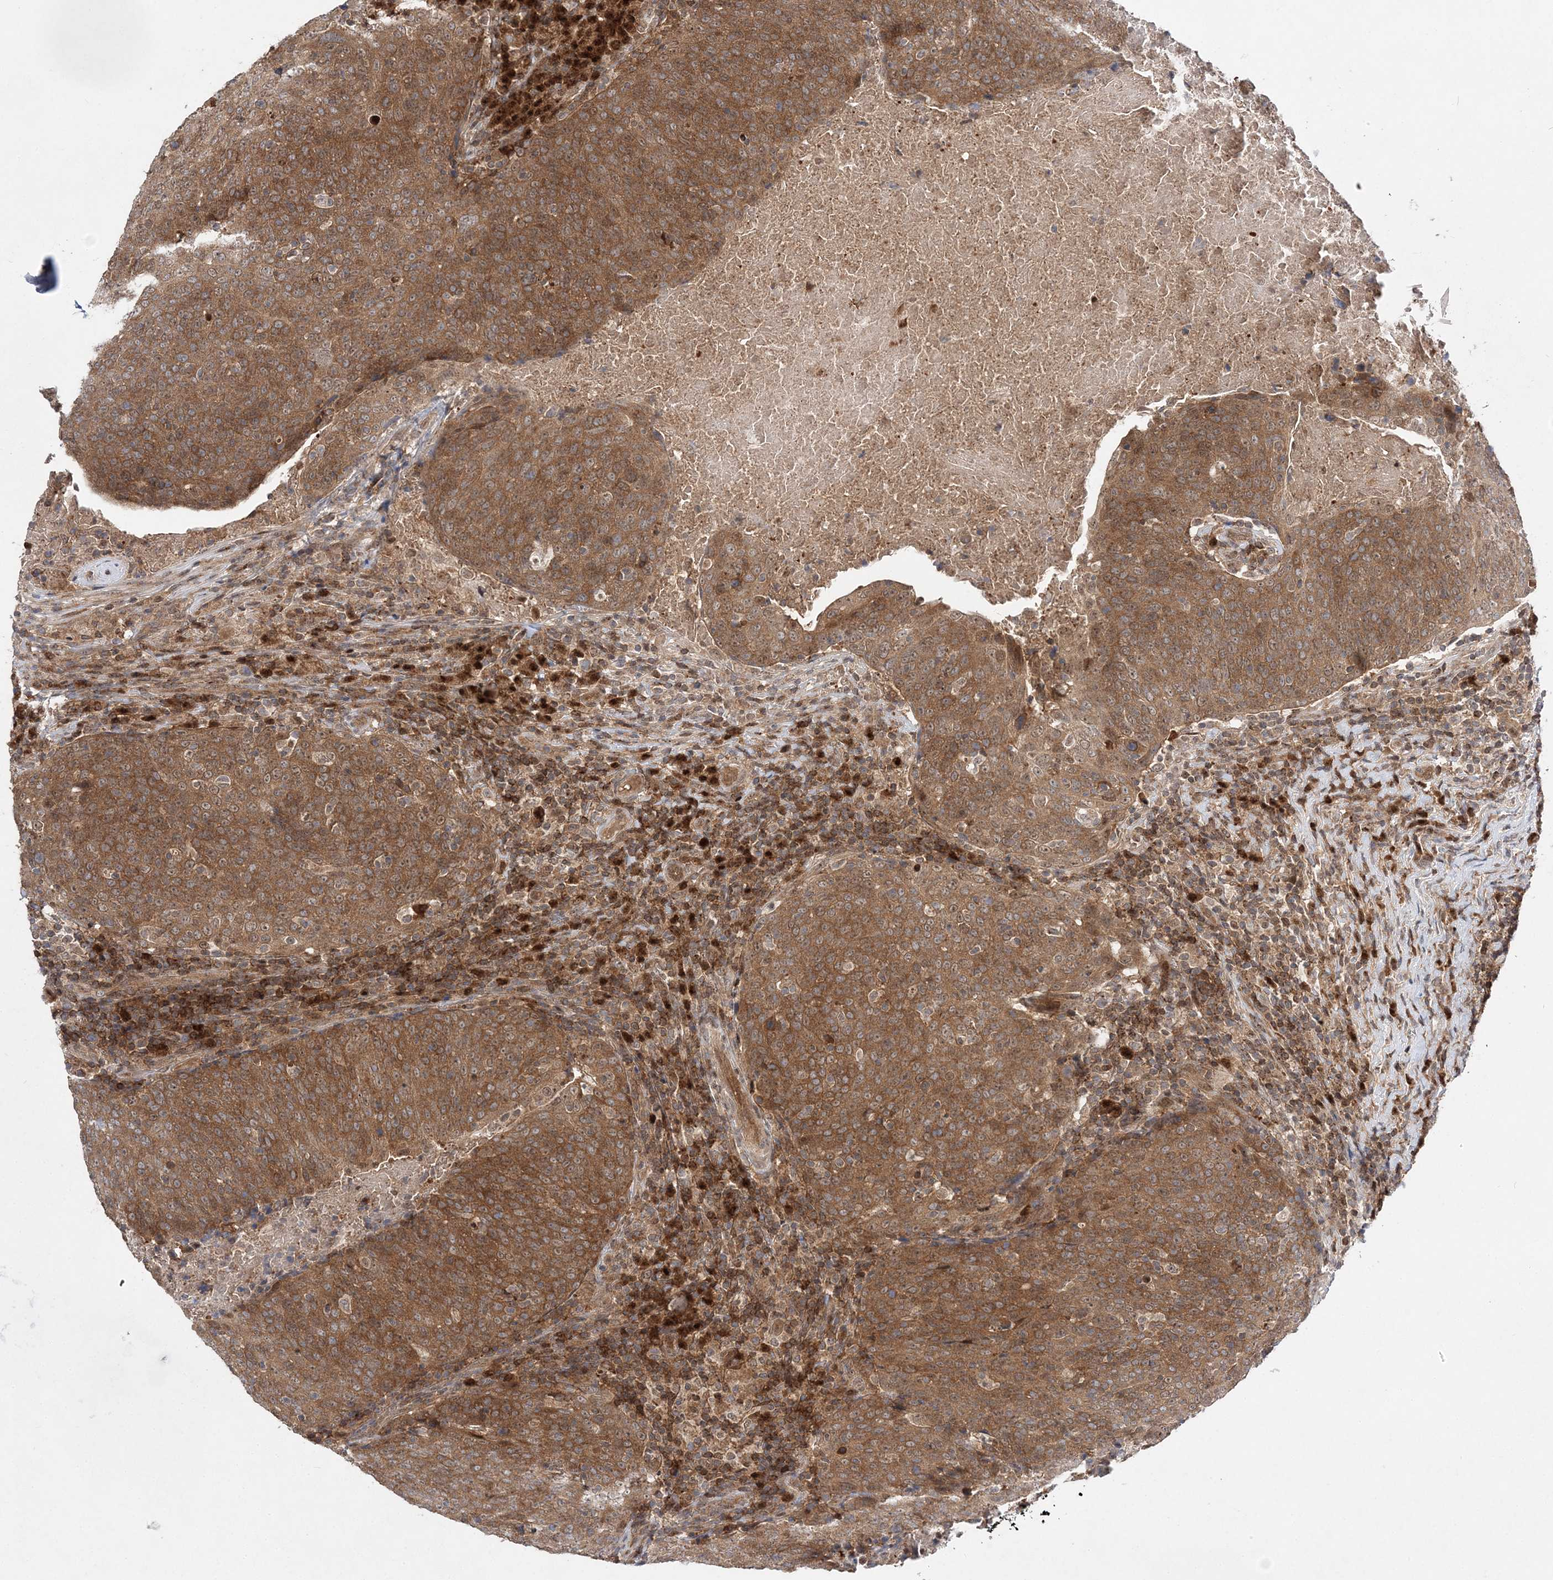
{"staining": {"intensity": "moderate", "quantity": ">75%", "location": "cytoplasmic/membranous"}, "tissue": "head and neck cancer", "cell_type": "Tumor cells", "image_type": "cancer", "snomed": [{"axis": "morphology", "description": "Squamous cell carcinoma, NOS"}, {"axis": "morphology", "description": "Squamous cell carcinoma, metastatic, NOS"}, {"axis": "topography", "description": "Lymph node"}, {"axis": "topography", "description": "Head-Neck"}], "caption": "DAB immunohistochemical staining of head and neck metastatic squamous cell carcinoma reveals moderate cytoplasmic/membranous protein expression in approximately >75% of tumor cells. Nuclei are stained in blue.", "gene": "NIF3L1", "patient": {"sex": "male", "age": 62}}